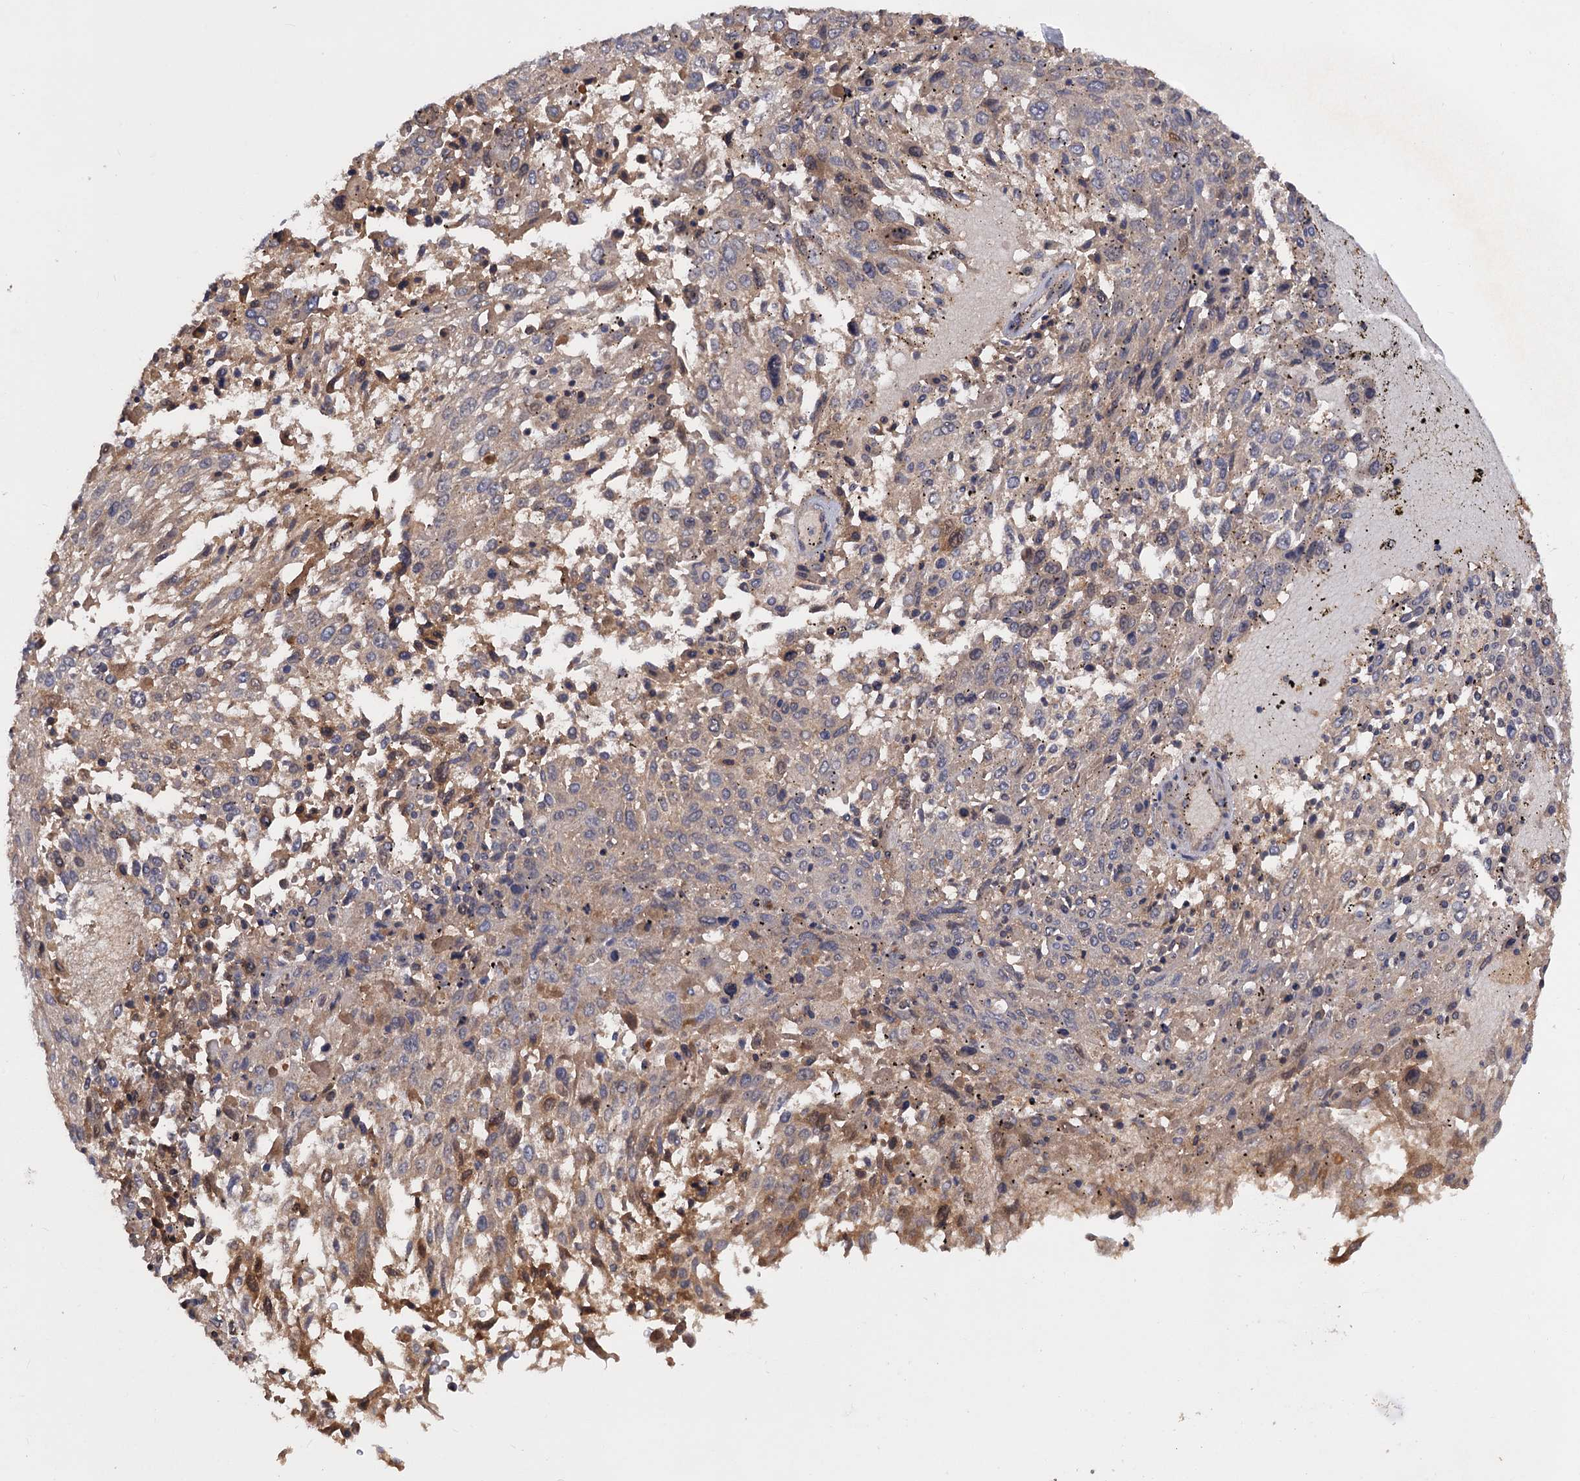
{"staining": {"intensity": "moderate", "quantity": "<25%", "location": "cytoplasmic/membranous,nuclear"}, "tissue": "lung cancer", "cell_type": "Tumor cells", "image_type": "cancer", "snomed": [{"axis": "morphology", "description": "Squamous cell carcinoma, NOS"}, {"axis": "topography", "description": "Lung"}], "caption": "Immunohistochemistry image of neoplastic tissue: human lung squamous cell carcinoma stained using IHC exhibits low levels of moderate protein expression localized specifically in the cytoplasmic/membranous and nuclear of tumor cells, appearing as a cytoplasmic/membranous and nuclear brown color.", "gene": "DGKA", "patient": {"sex": "male", "age": 65}}